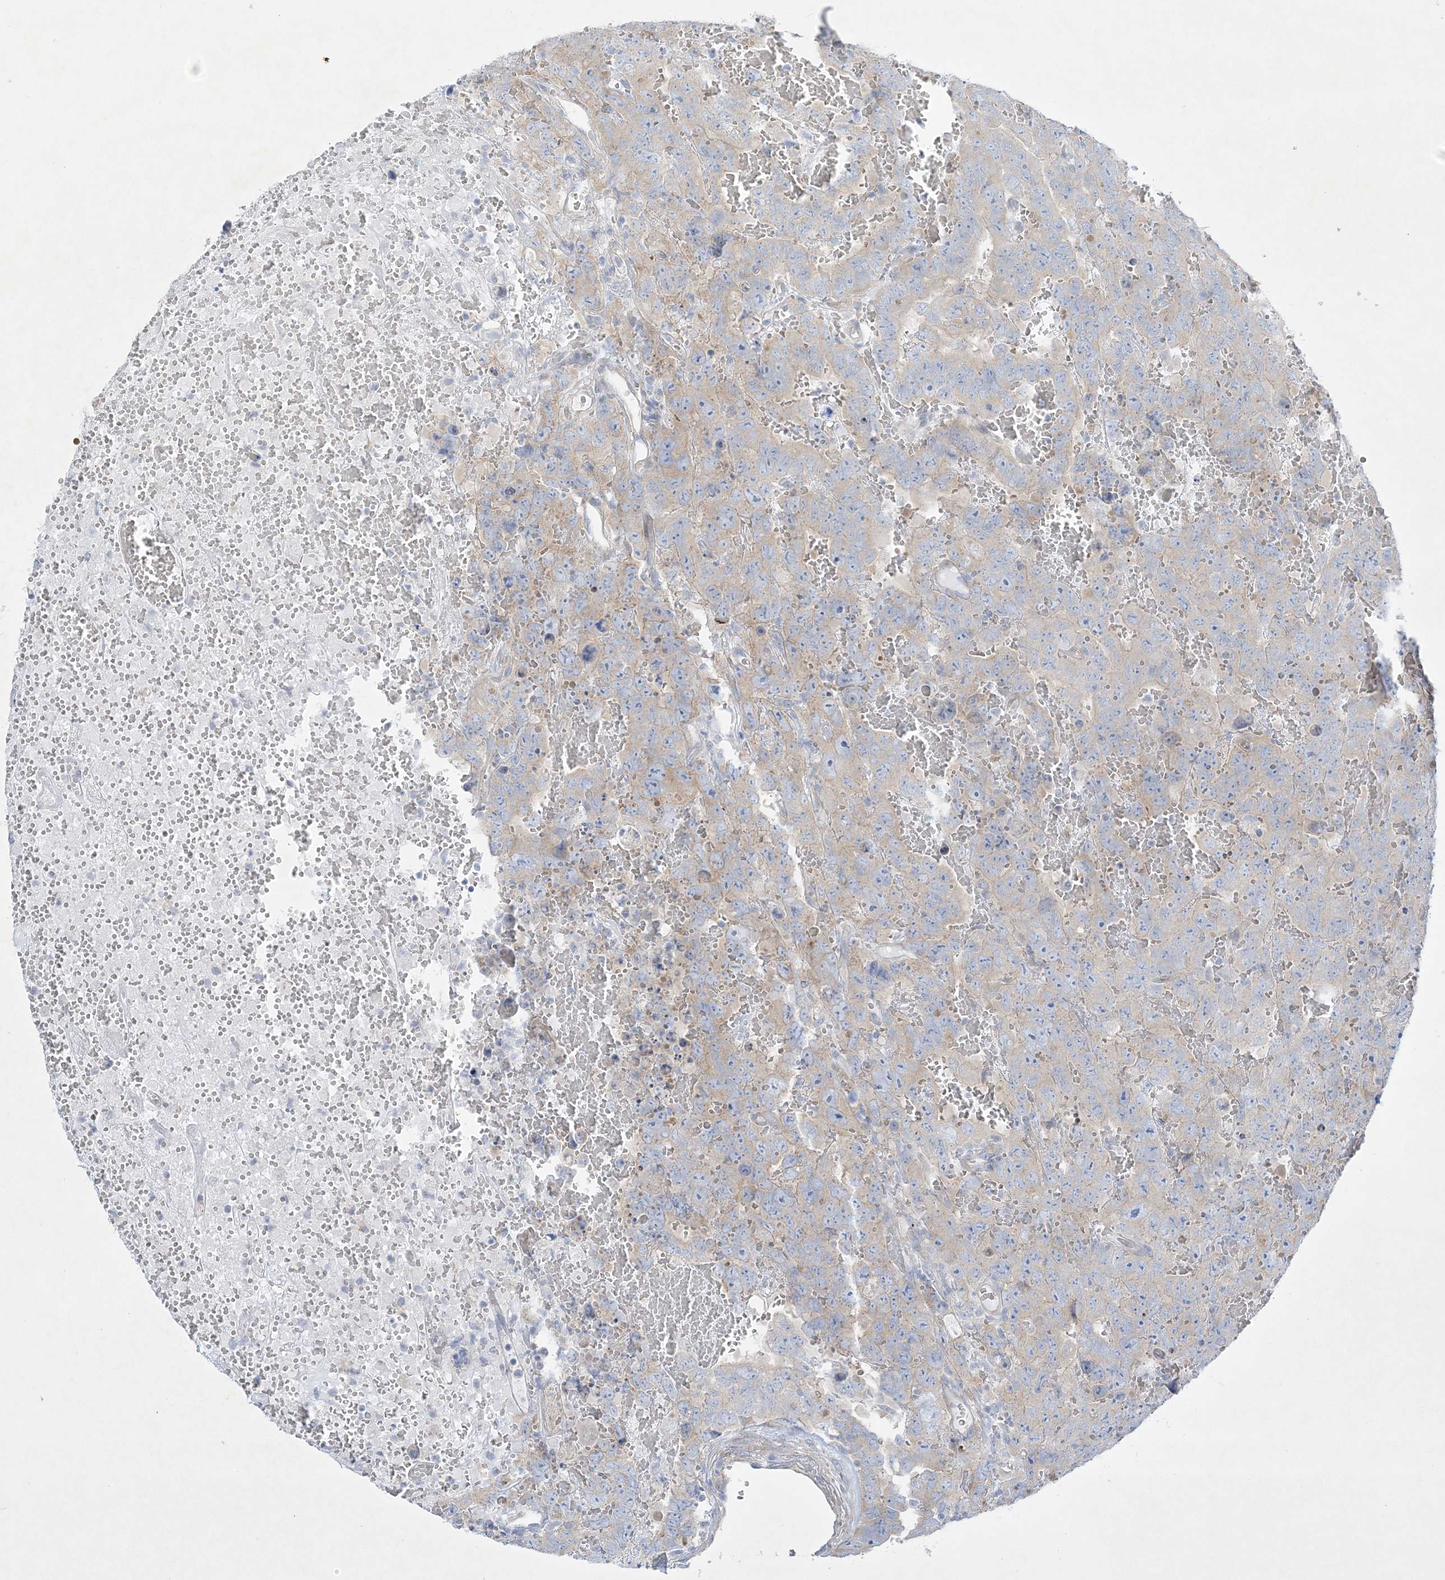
{"staining": {"intensity": "weak", "quantity": "<25%", "location": "cytoplasmic/membranous"}, "tissue": "testis cancer", "cell_type": "Tumor cells", "image_type": "cancer", "snomed": [{"axis": "morphology", "description": "Carcinoma, Embryonal, NOS"}, {"axis": "topography", "description": "Testis"}], "caption": "This is an immunohistochemistry histopathology image of testis cancer (embryonal carcinoma). There is no staining in tumor cells.", "gene": "FARSB", "patient": {"sex": "male", "age": 45}}